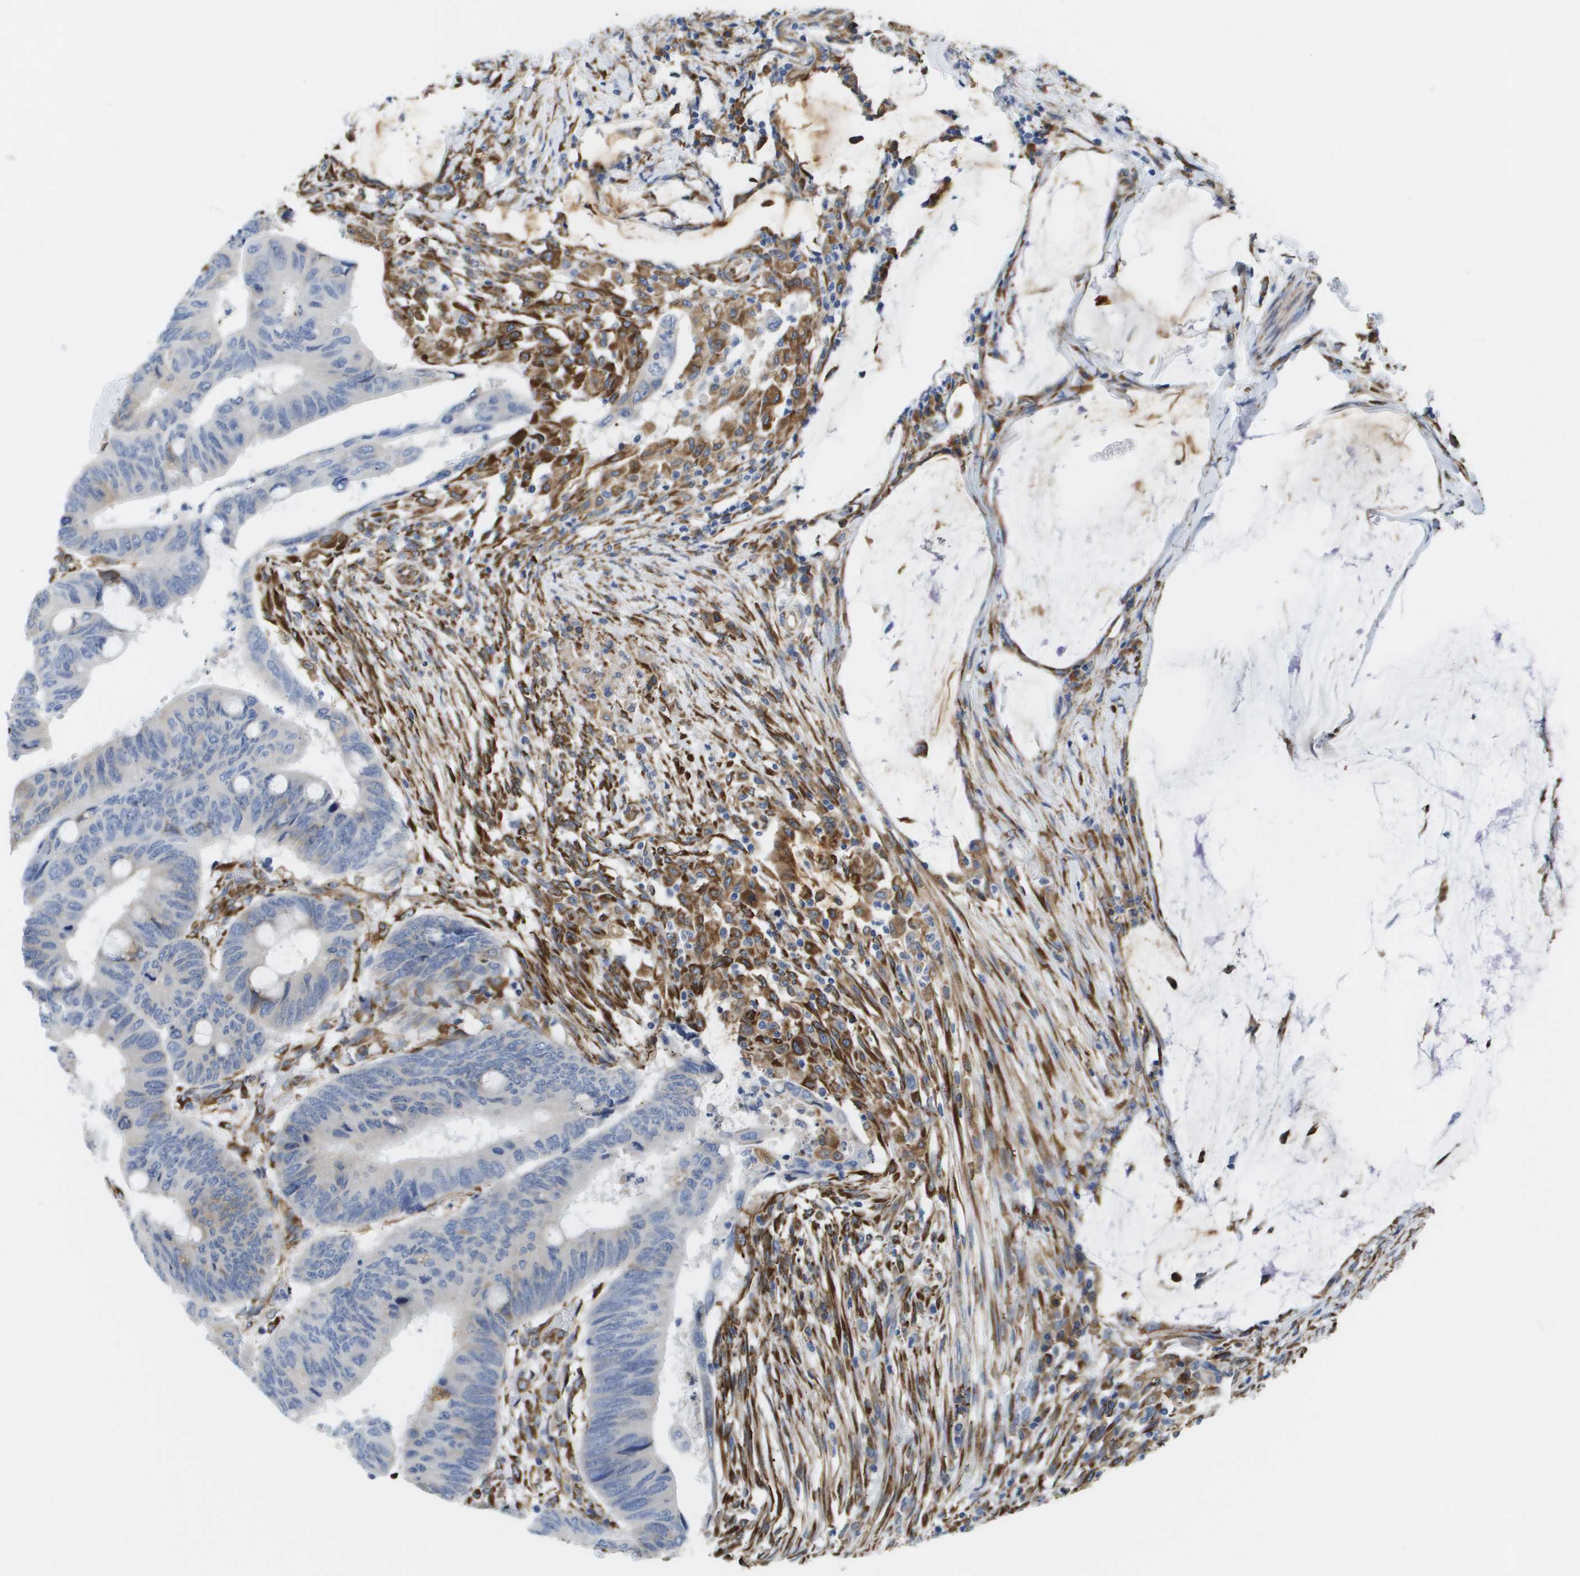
{"staining": {"intensity": "weak", "quantity": "<25%", "location": "cytoplasmic/membranous"}, "tissue": "colorectal cancer", "cell_type": "Tumor cells", "image_type": "cancer", "snomed": [{"axis": "morphology", "description": "Normal tissue, NOS"}, {"axis": "morphology", "description": "Adenocarcinoma, NOS"}, {"axis": "topography", "description": "Rectum"}], "caption": "An immunohistochemistry (IHC) histopathology image of adenocarcinoma (colorectal) is shown. There is no staining in tumor cells of adenocarcinoma (colorectal). (DAB (3,3'-diaminobenzidine) immunohistochemistry visualized using brightfield microscopy, high magnification).", "gene": "ST3GAL2", "patient": {"sex": "male", "age": 92}}